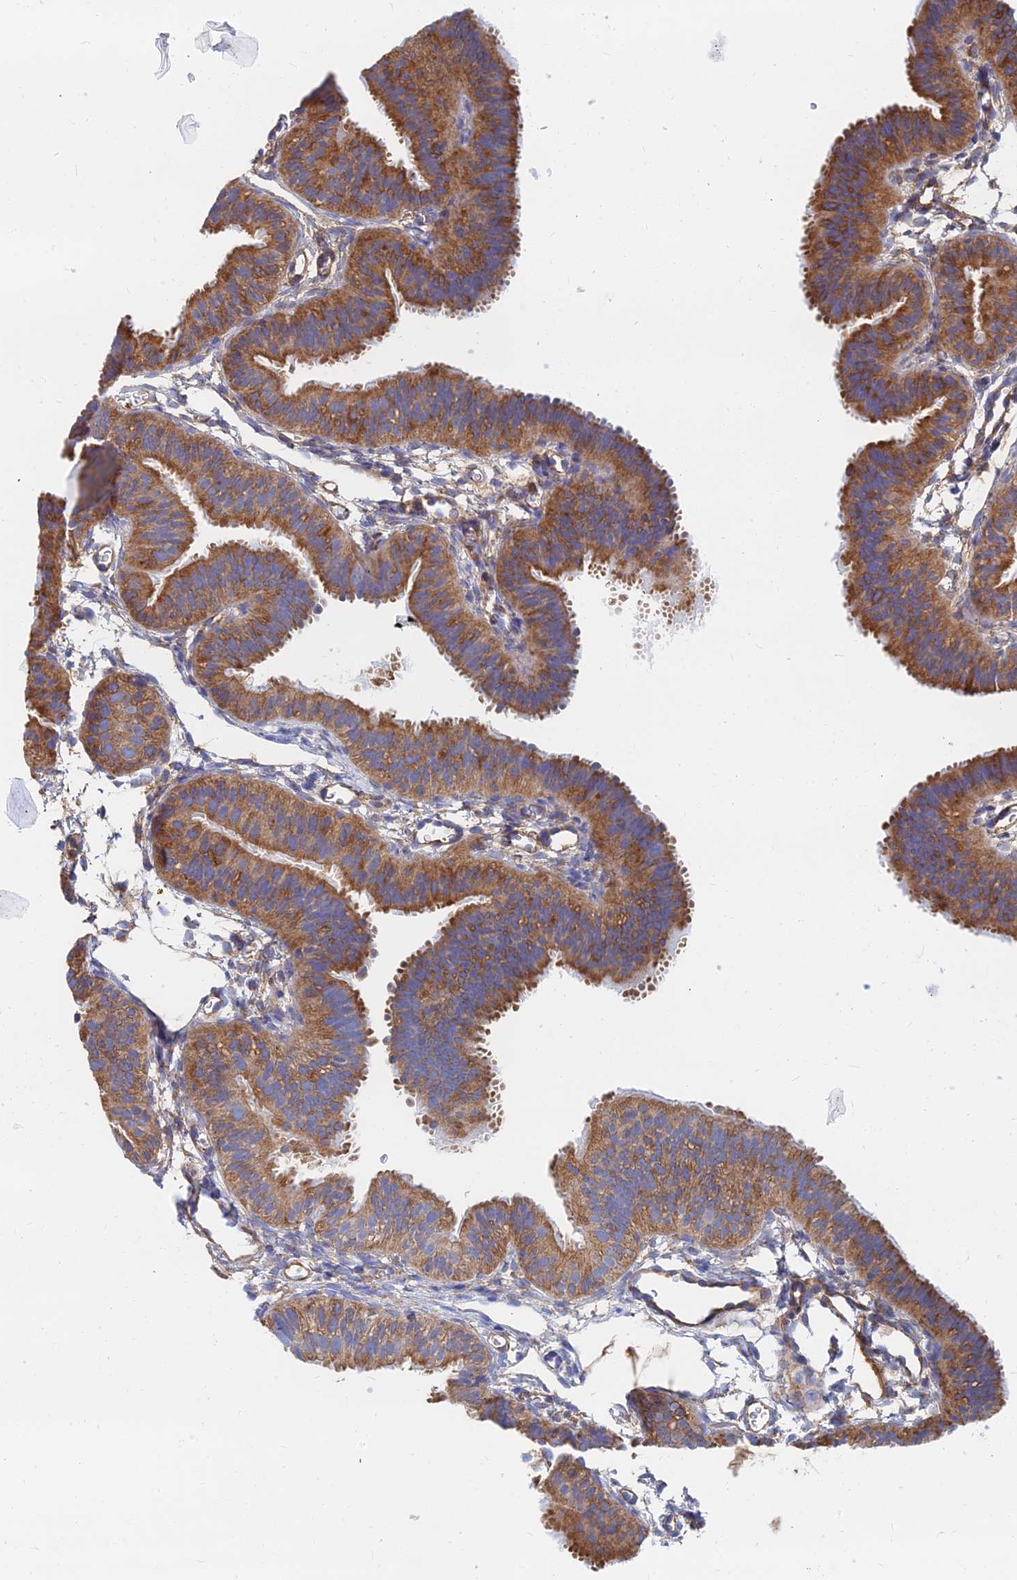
{"staining": {"intensity": "moderate", "quantity": ">75%", "location": "cytoplasmic/membranous"}, "tissue": "fallopian tube", "cell_type": "Glandular cells", "image_type": "normal", "snomed": [{"axis": "morphology", "description": "Normal tissue, NOS"}, {"axis": "topography", "description": "Fallopian tube"}], "caption": "IHC (DAB (3,3'-diaminobenzidine)) staining of normal human fallopian tube shows moderate cytoplasmic/membranous protein staining in approximately >75% of glandular cells. The protein is shown in brown color, while the nuclei are stained blue.", "gene": "FFAR3", "patient": {"sex": "female", "age": 35}}